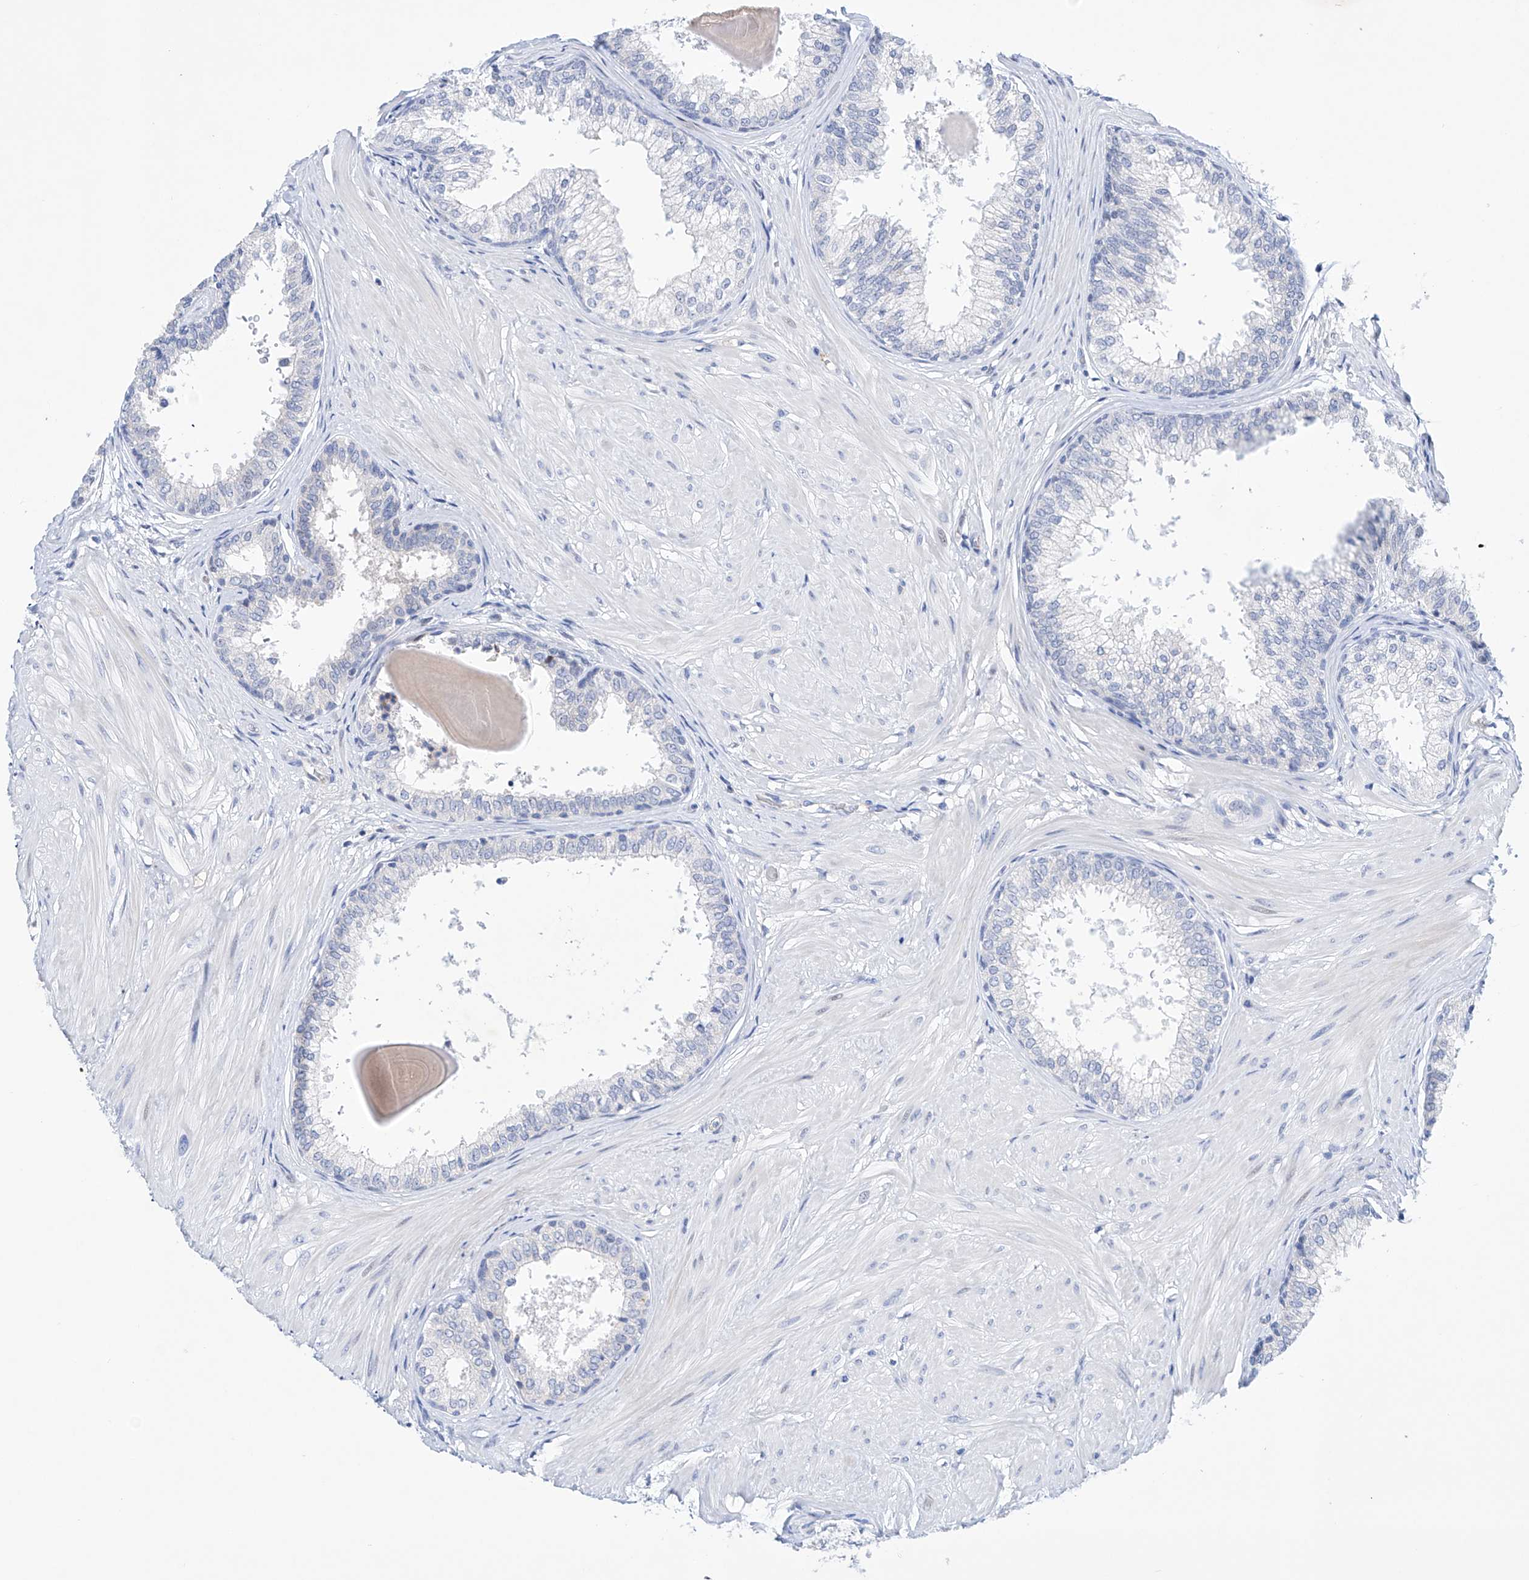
{"staining": {"intensity": "negative", "quantity": "none", "location": "none"}, "tissue": "prostate", "cell_type": "Glandular cells", "image_type": "normal", "snomed": [{"axis": "morphology", "description": "Normal tissue, NOS"}, {"axis": "topography", "description": "Prostate"}], "caption": "Human prostate stained for a protein using immunohistochemistry shows no staining in glandular cells.", "gene": "ETV7", "patient": {"sex": "male", "age": 48}}